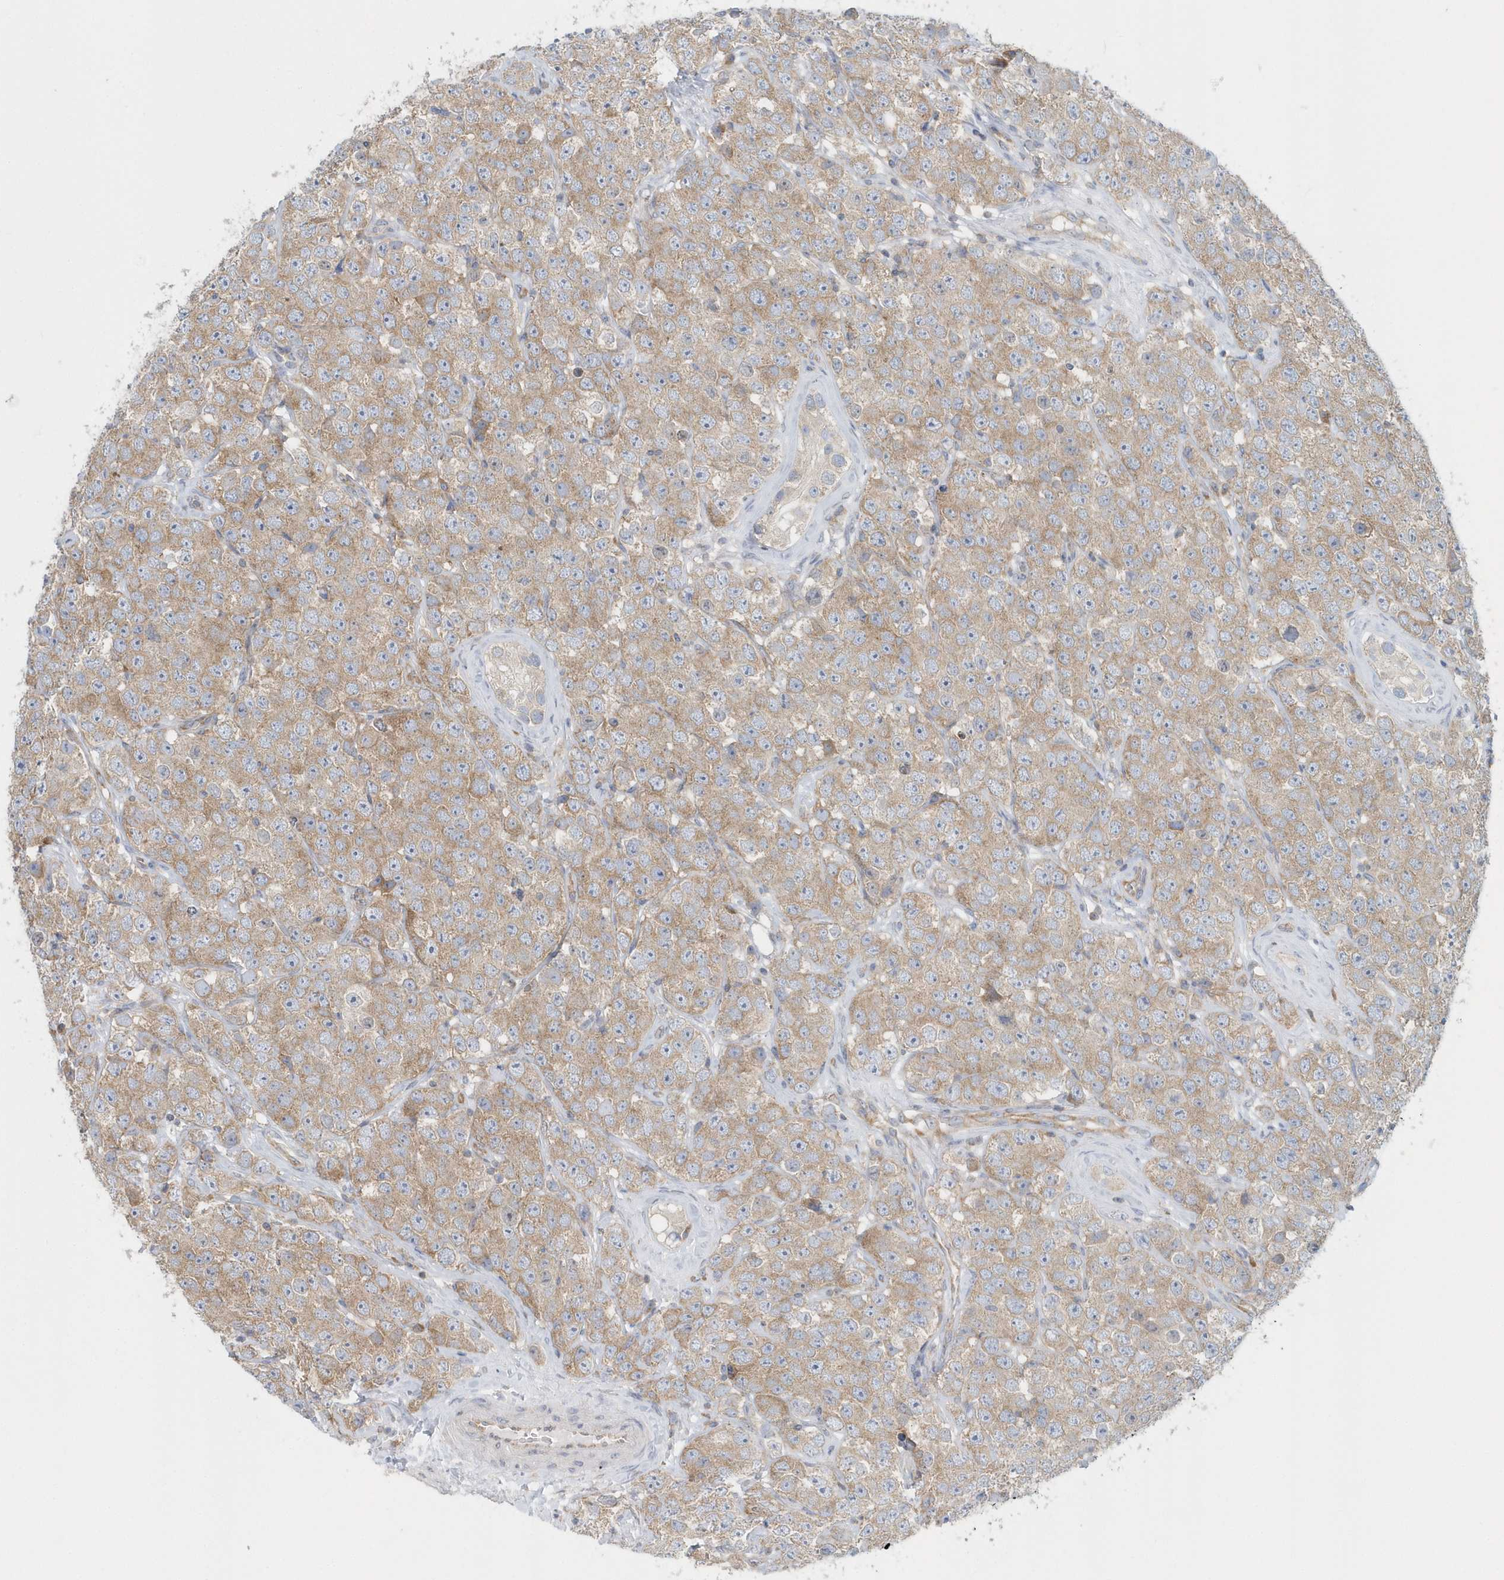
{"staining": {"intensity": "moderate", "quantity": ">75%", "location": "cytoplasmic/membranous"}, "tissue": "testis cancer", "cell_type": "Tumor cells", "image_type": "cancer", "snomed": [{"axis": "morphology", "description": "Seminoma, NOS"}, {"axis": "topography", "description": "Testis"}], "caption": "Immunohistochemical staining of testis cancer (seminoma) displays medium levels of moderate cytoplasmic/membranous positivity in about >75% of tumor cells.", "gene": "EIF3C", "patient": {"sex": "male", "age": 28}}